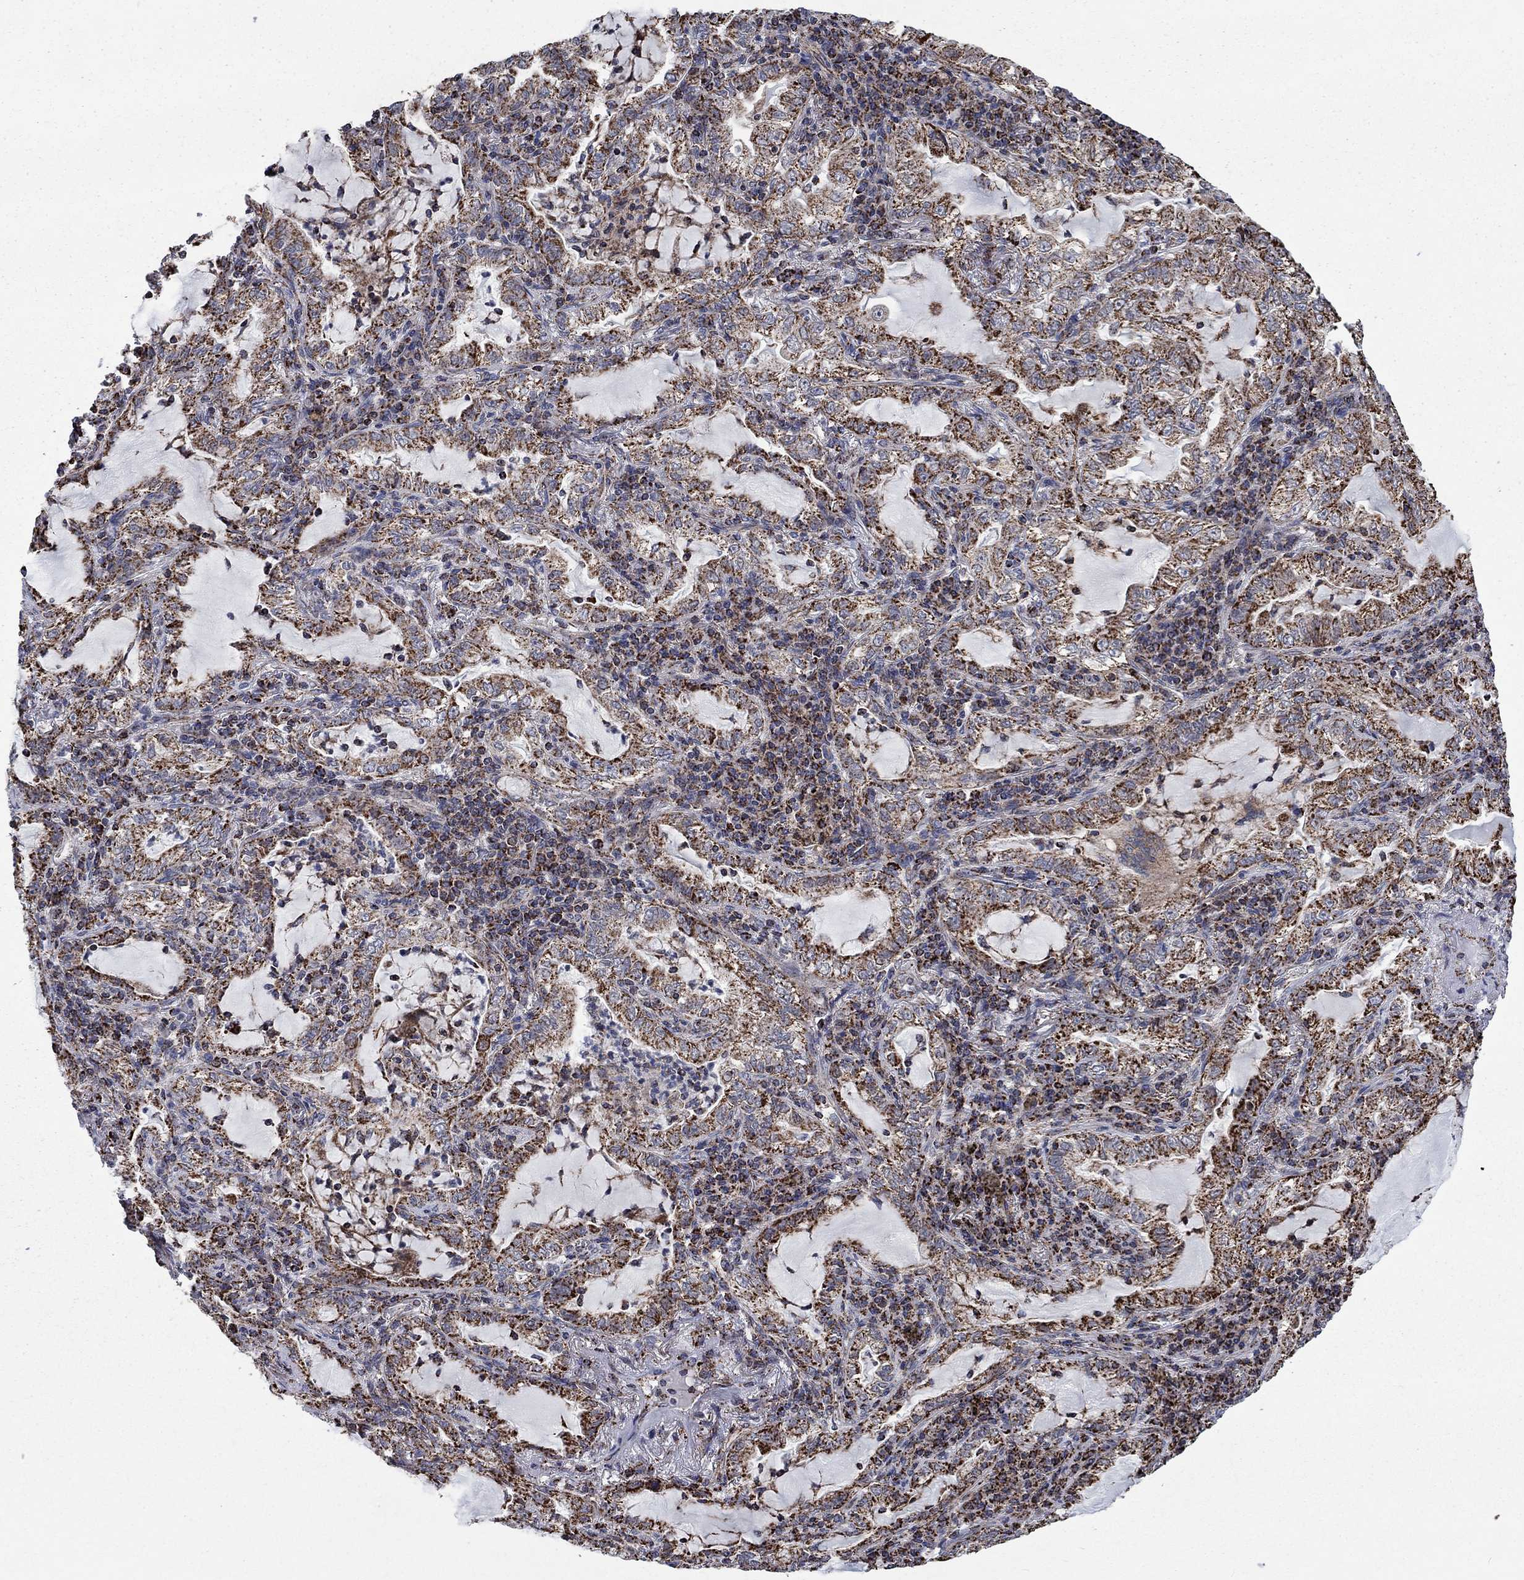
{"staining": {"intensity": "strong", "quantity": ">75%", "location": "cytoplasmic/membranous"}, "tissue": "lung cancer", "cell_type": "Tumor cells", "image_type": "cancer", "snomed": [{"axis": "morphology", "description": "Adenocarcinoma, NOS"}, {"axis": "topography", "description": "Lung"}], "caption": "Protein expression by immunohistochemistry (IHC) displays strong cytoplasmic/membranous positivity in approximately >75% of tumor cells in lung cancer. The protein of interest is shown in brown color, while the nuclei are stained blue.", "gene": "MOAP1", "patient": {"sex": "female", "age": 73}}